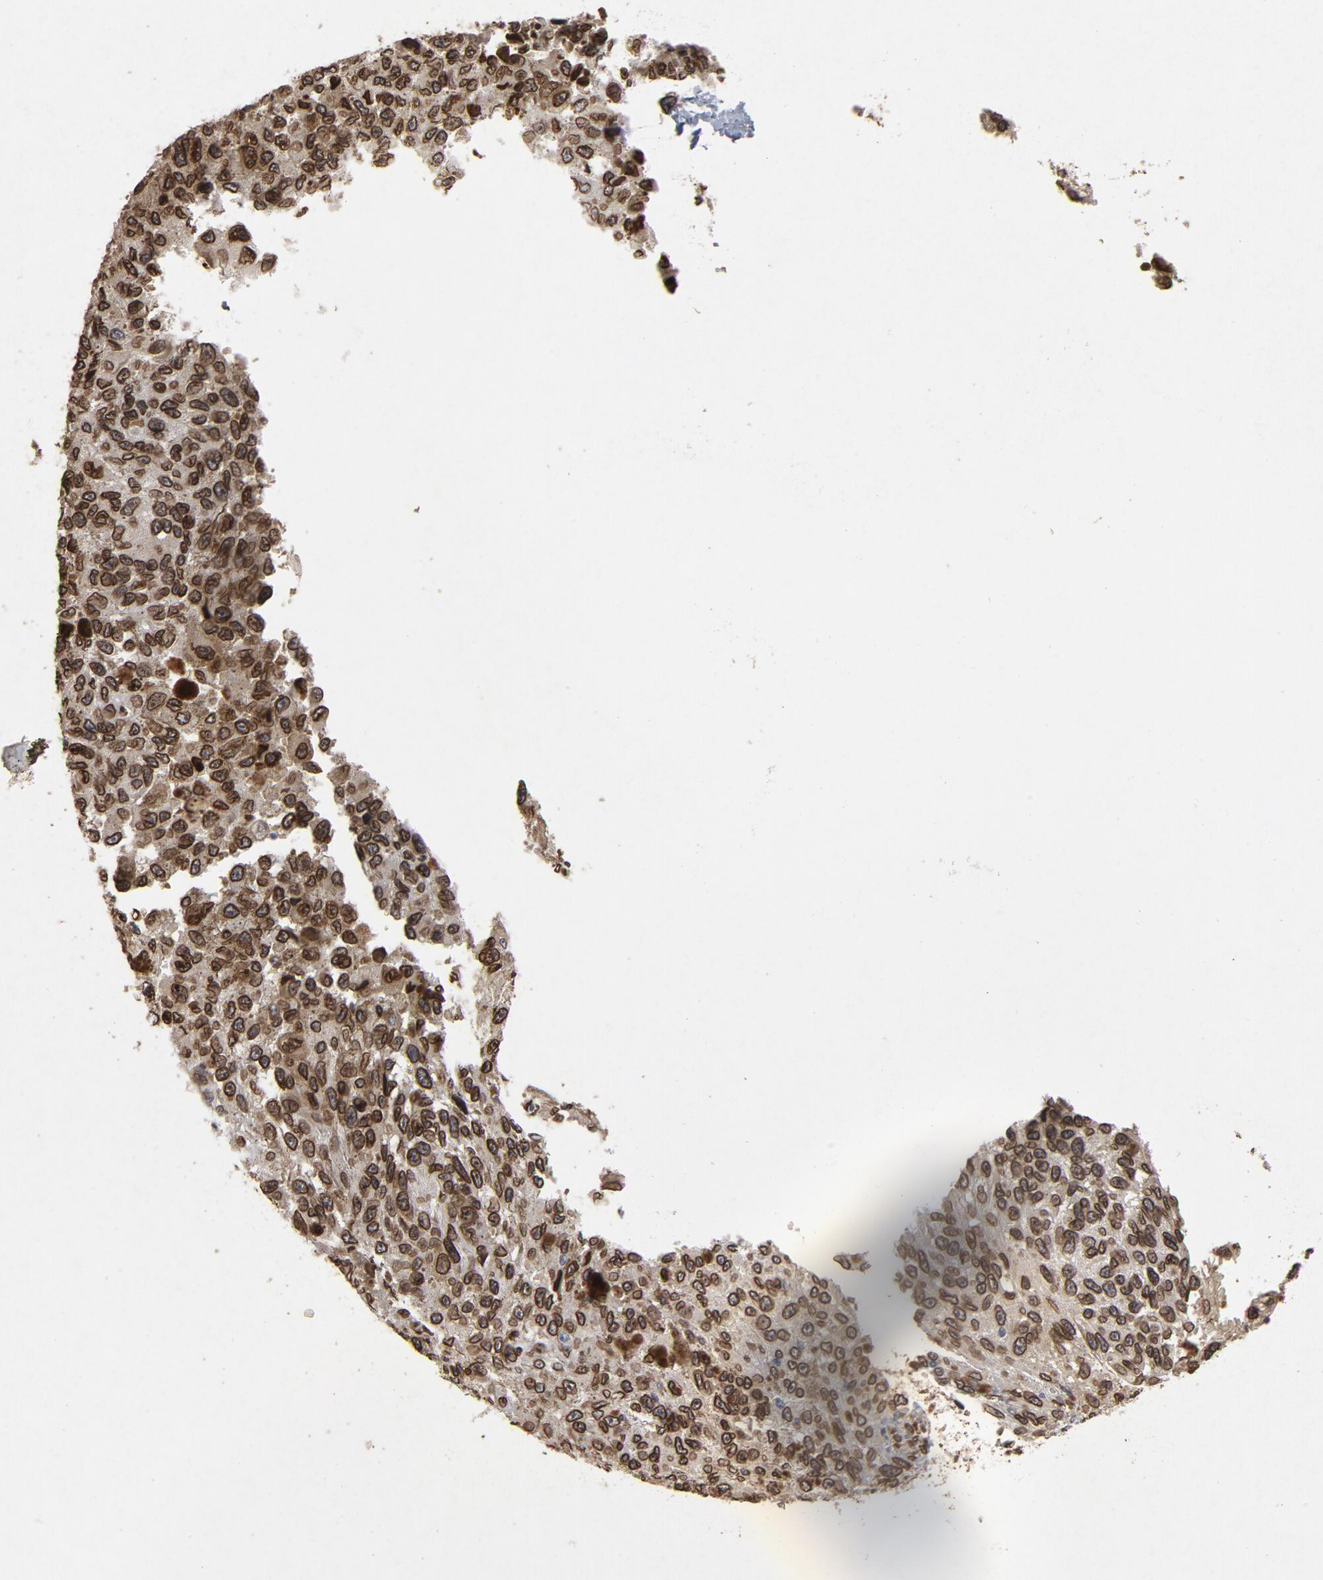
{"staining": {"intensity": "strong", "quantity": ">75%", "location": "cytoplasmic/membranous,nuclear"}, "tissue": "melanoma", "cell_type": "Tumor cells", "image_type": "cancer", "snomed": [{"axis": "morphology", "description": "Malignant melanoma, NOS"}, {"axis": "topography", "description": "Skin"}], "caption": "This histopathology image demonstrates malignant melanoma stained with IHC to label a protein in brown. The cytoplasmic/membranous and nuclear of tumor cells show strong positivity for the protein. Nuclei are counter-stained blue.", "gene": "LMNA", "patient": {"sex": "male", "age": 81}}